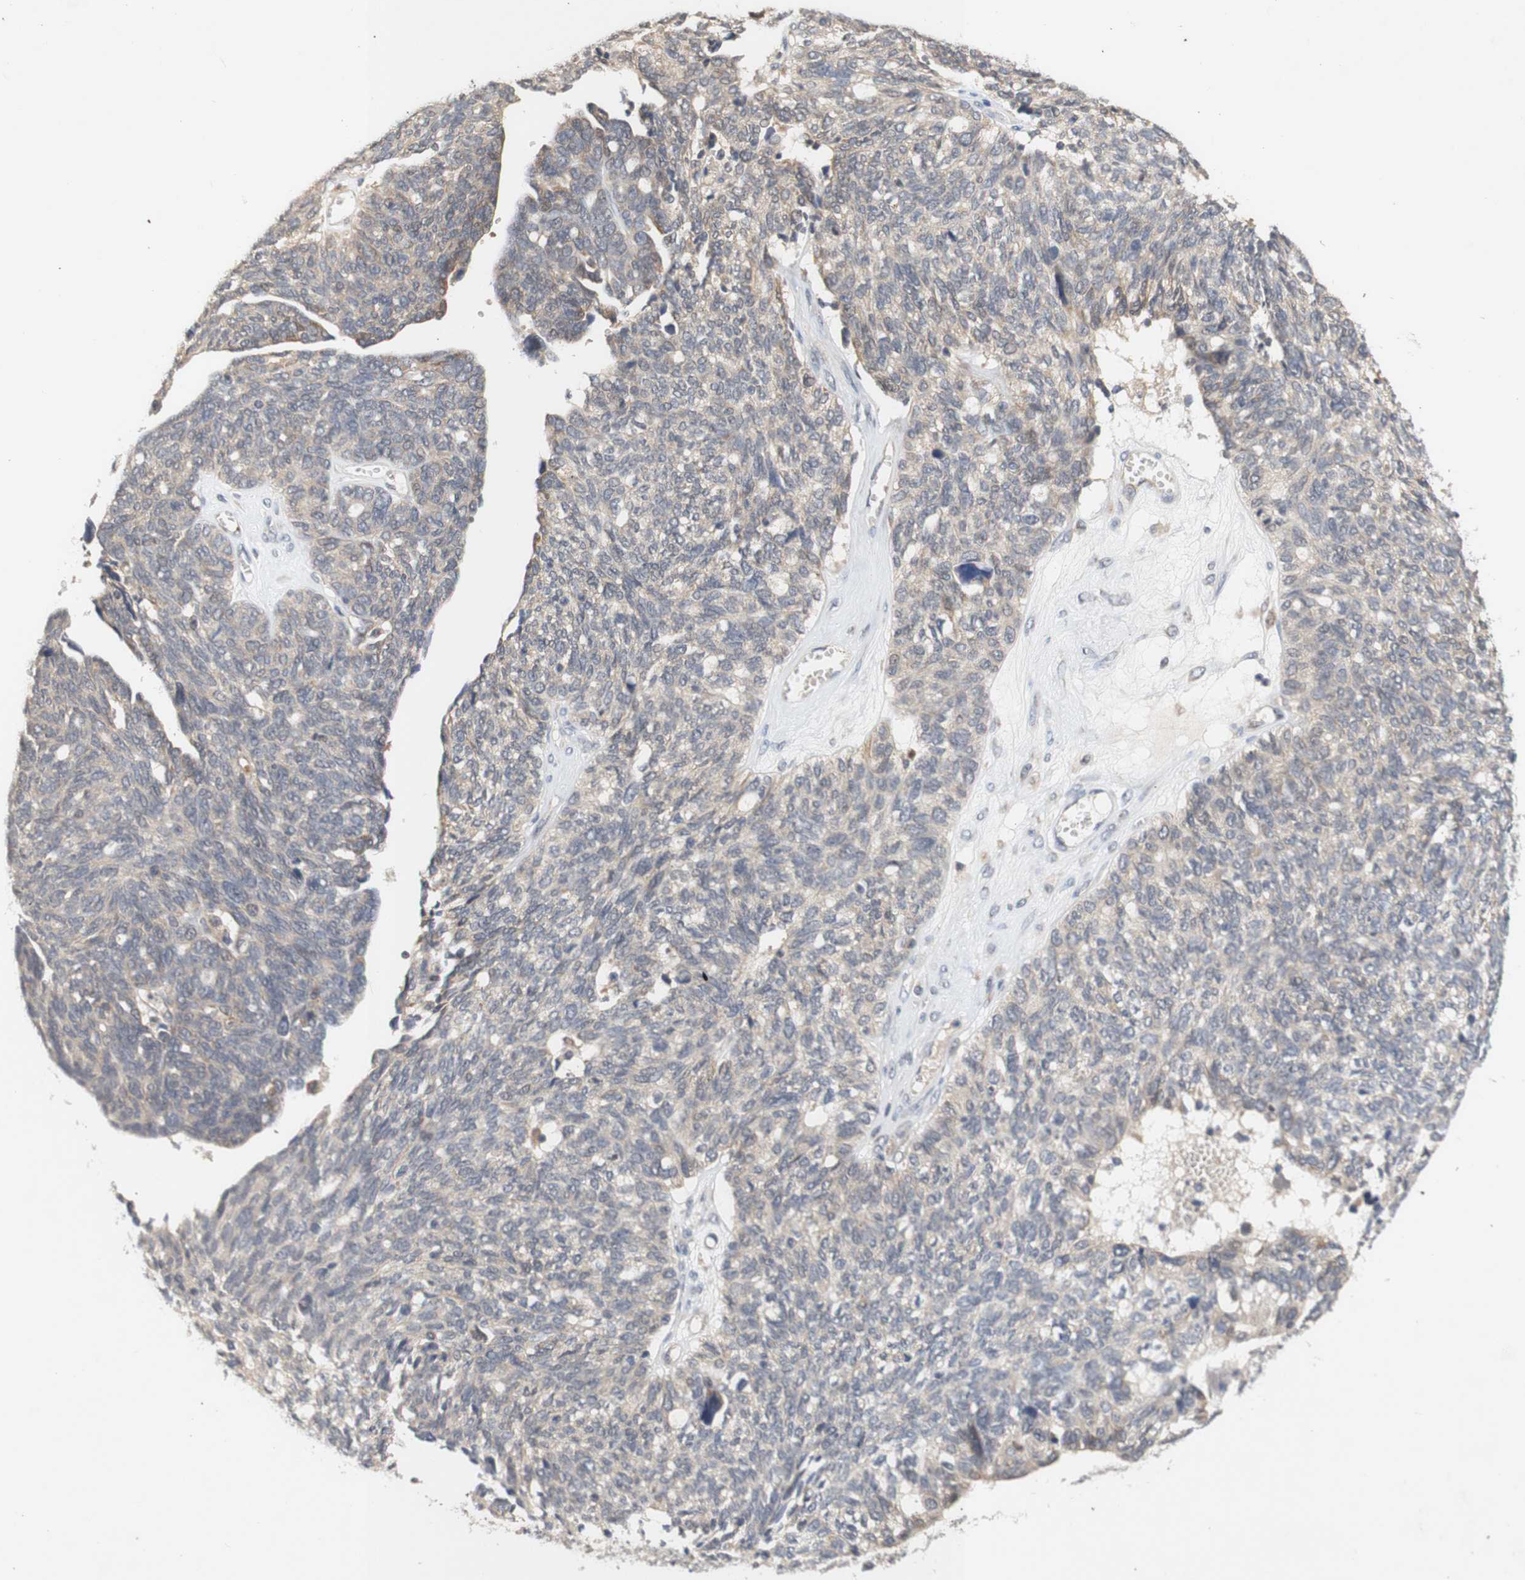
{"staining": {"intensity": "weak", "quantity": ">75%", "location": "cytoplasmic/membranous"}, "tissue": "ovarian cancer", "cell_type": "Tumor cells", "image_type": "cancer", "snomed": [{"axis": "morphology", "description": "Cystadenocarcinoma, serous, NOS"}, {"axis": "topography", "description": "Ovary"}], "caption": "Ovarian cancer (serous cystadenocarcinoma) stained with a brown dye shows weak cytoplasmic/membranous positive expression in approximately >75% of tumor cells.", "gene": "PIN1", "patient": {"sex": "female", "age": 79}}